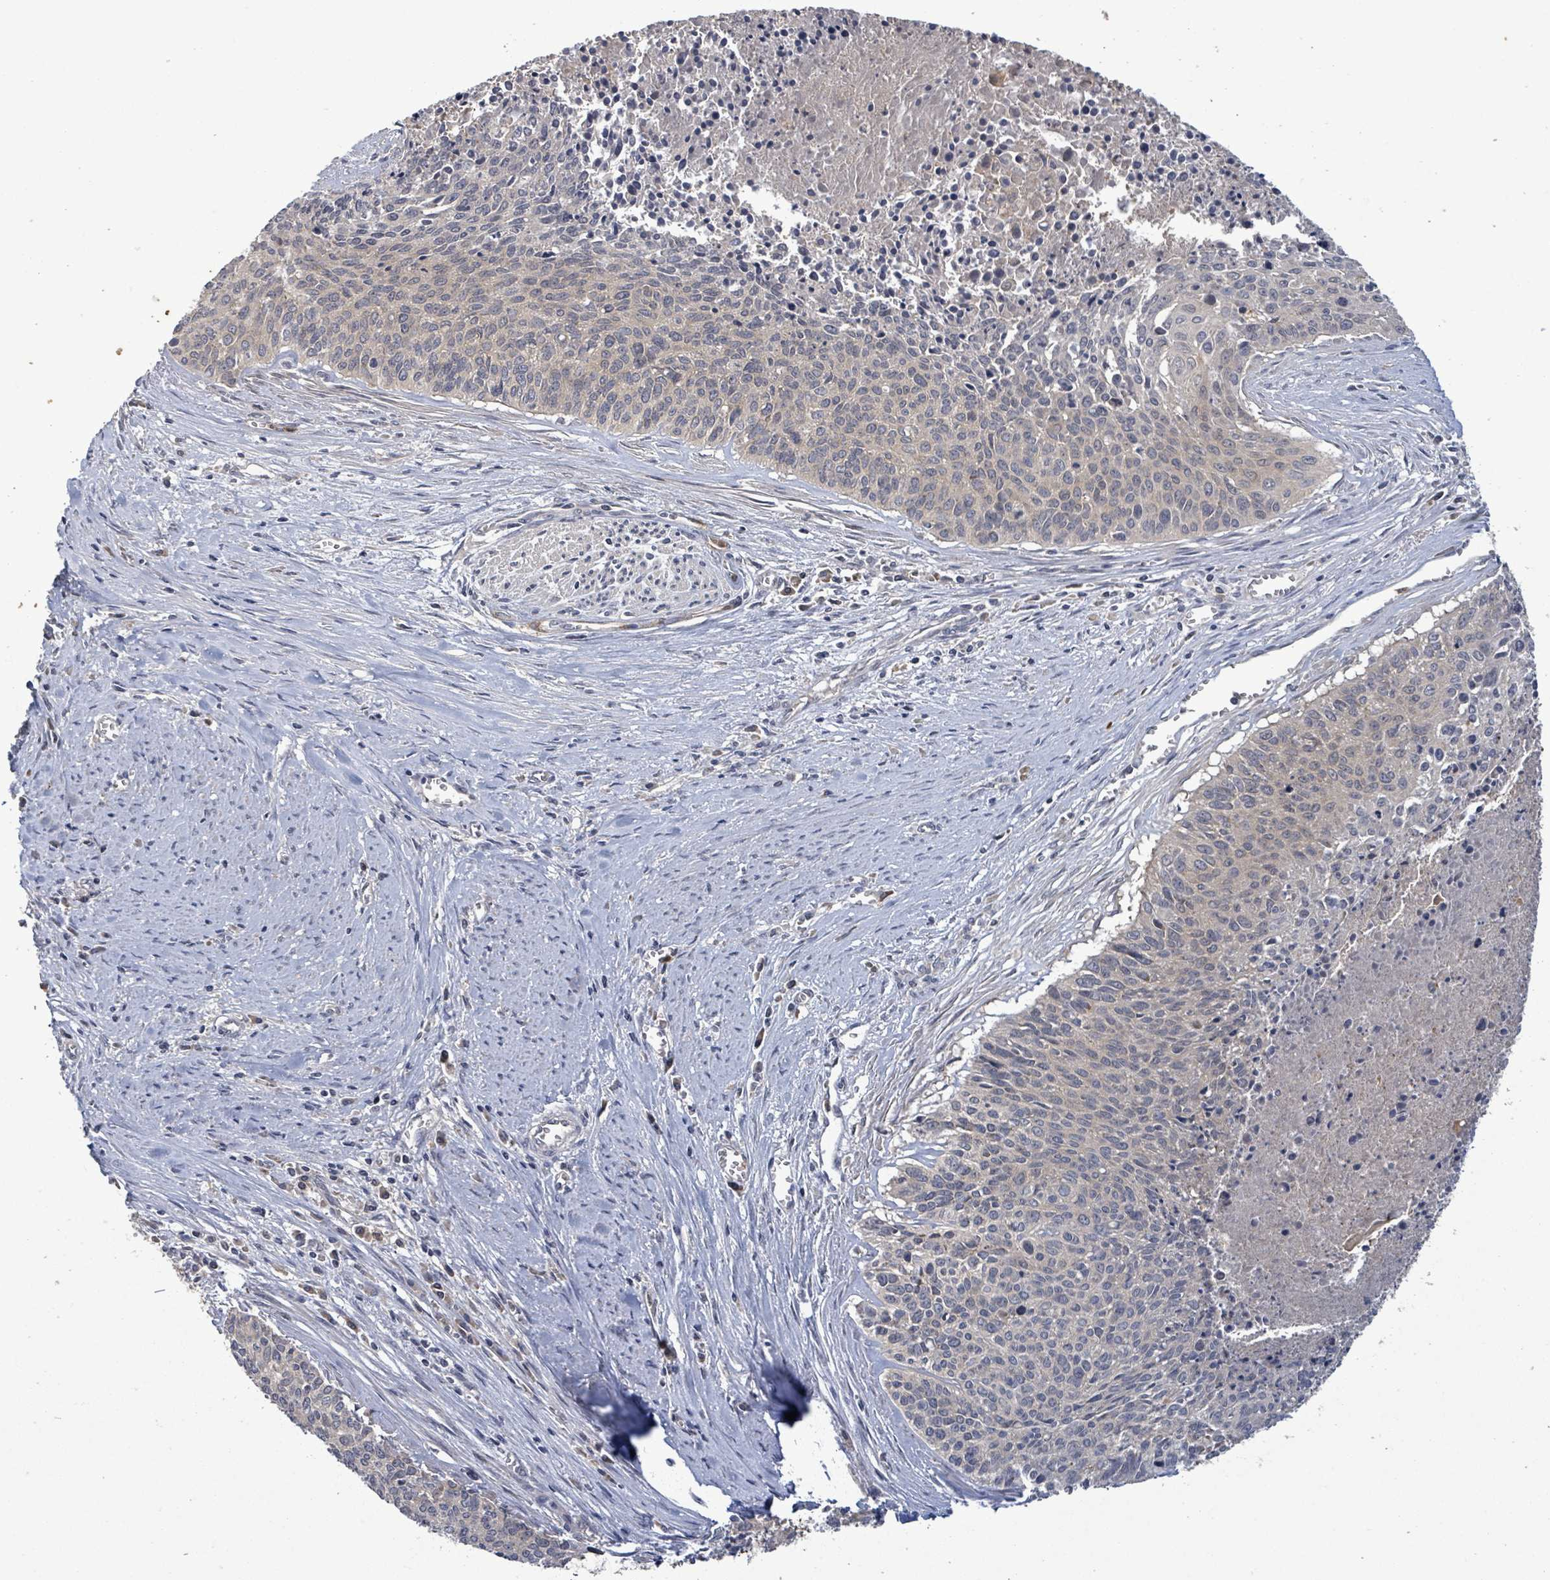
{"staining": {"intensity": "weak", "quantity": "25%-75%", "location": "cytoplasmic/membranous"}, "tissue": "cervical cancer", "cell_type": "Tumor cells", "image_type": "cancer", "snomed": [{"axis": "morphology", "description": "Squamous cell carcinoma, NOS"}, {"axis": "topography", "description": "Cervix"}], "caption": "A brown stain highlights weak cytoplasmic/membranous staining of a protein in cervical cancer tumor cells. (DAB IHC, brown staining for protein, blue staining for nuclei).", "gene": "SERPINE3", "patient": {"sex": "female", "age": 55}}